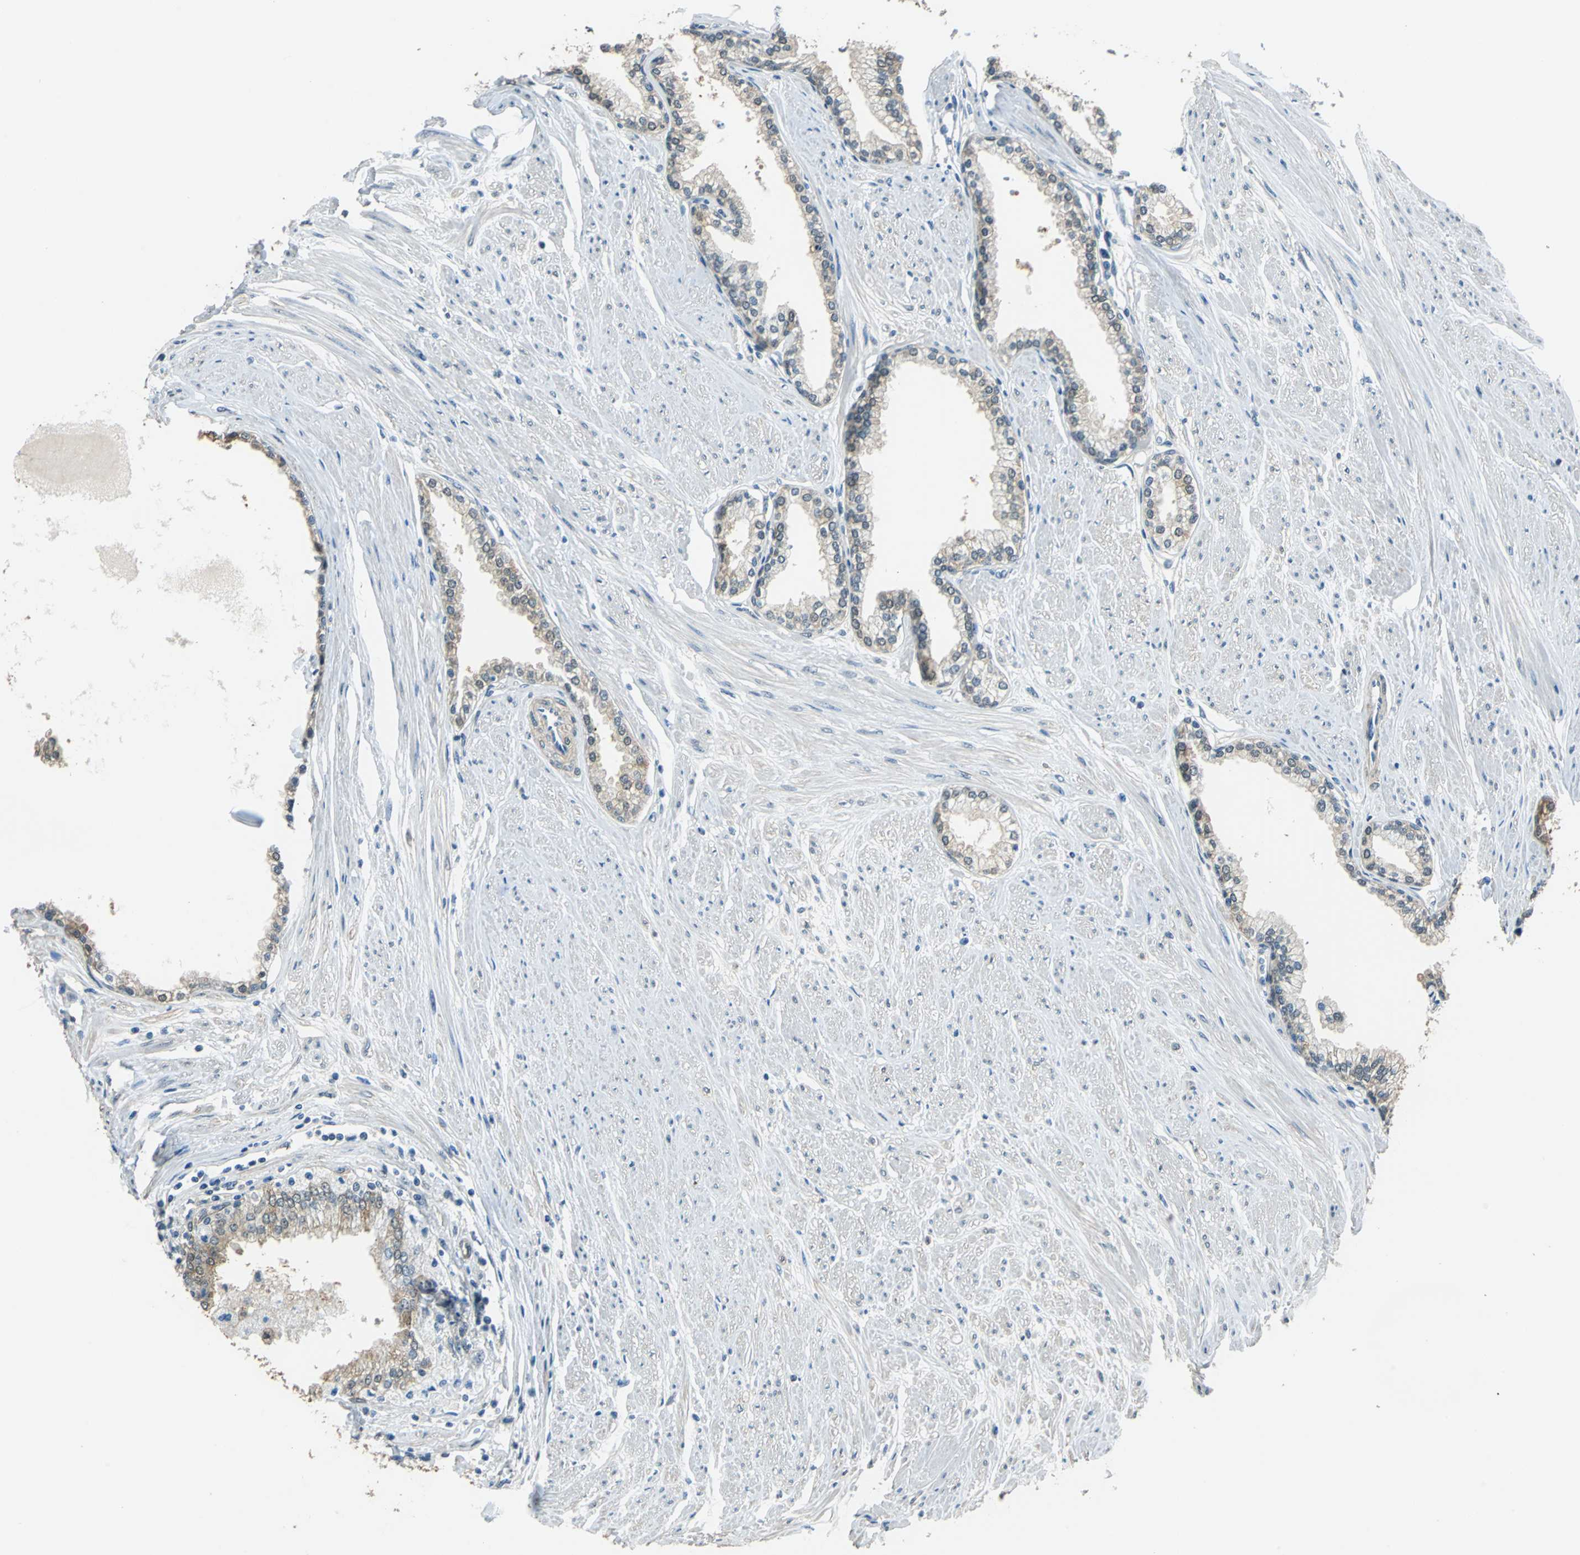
{"staining": {"intensity": "moderate", "quantity": ">75%", "location": "cytoplasmic/membranous"}, "tissue": "prostate", "cell_type": "Glandular cells", "image_type": "normal", "snomed": [{"axis": "morphology", "description": "Normal tissue, NOS"}, {"axis": "topography", "description": "Prostate"}], "caption": "IHC (DAB (3,3'-diaminobenzidine)) staining of benign human prostate shows moderate cytoplasmic/membranous protein expression in approximately >75% of glandular cells. (DAB = brown stain, brightfield microscopy at high magnification).", "gene": "FKBP4", "patient": {"sex": "male", "age": 64}}